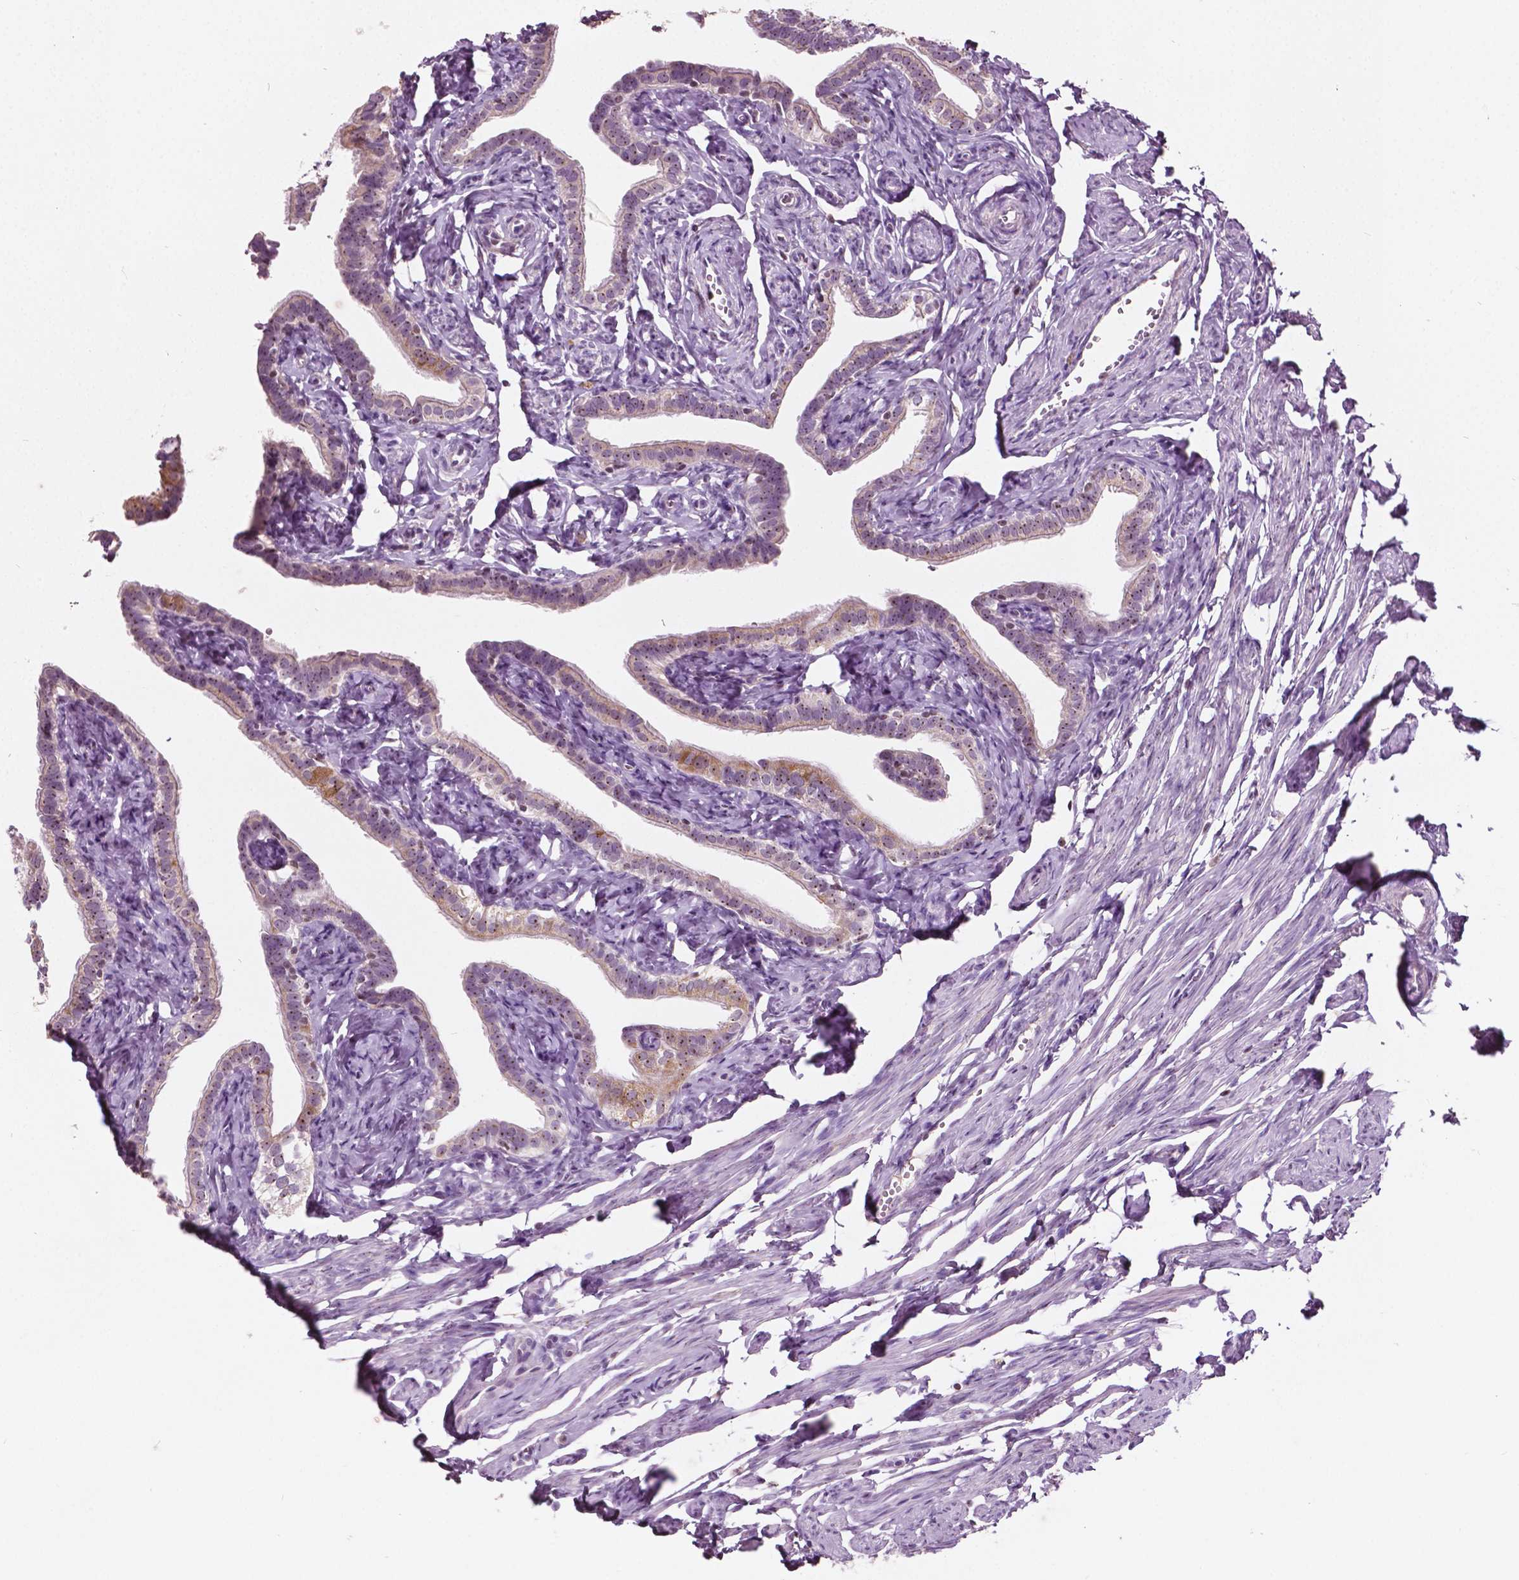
{"staining": {"intensity": "moderate", "quantity": "25%-75%", "location": "cytoplasmic/membranous,nuclear"}, "tissue": "fallopian tube", "cell_type": "Glandular cells", "image_type": "normal", "snomed": [{"axis": "morphology", "description": "Normal tissue, NOS"}, {"axis": "topography", "description": "Fallopian tube"}], "caption": "Approximately 25%-75% of glandular cells in unremarkable fallopian tube demonstrate moderate cytoplasmic/membranous,nuclear protein staining as visualized by brown immunohistochemical staining.", "gene": "ODF3L2", "patient": {"sex": "female", "age": 41}}